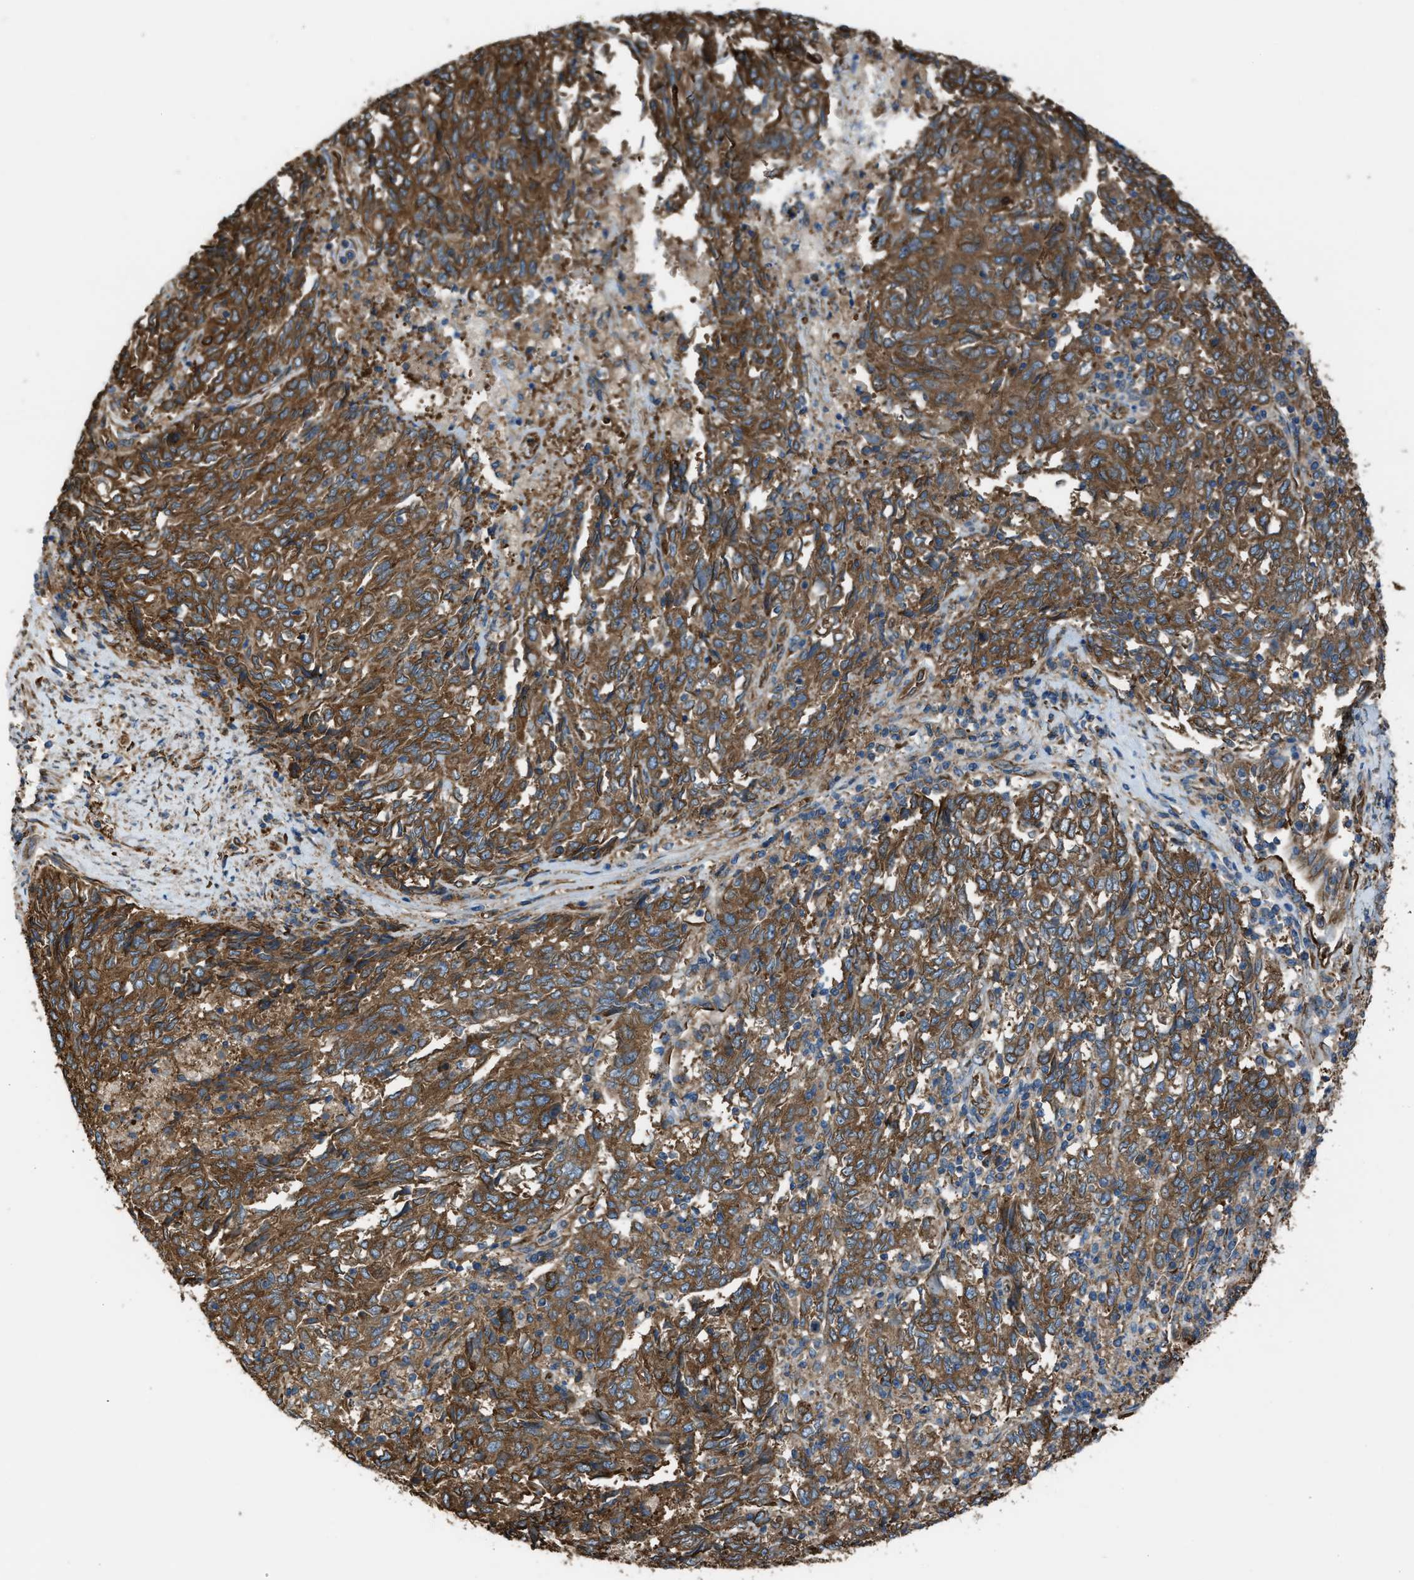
{"staining": {"intensity": "strong", "quantity": ">75%", "location": "cytoplasmic/membranous"}, "tissue": "endometrial cancer", "cell_type": "Tumor cells", "image_type": "cancer", "snomed": [{"axis": "morphology", "description": "Adenocarcinoma, NOS"}, {"axis": "topography", "description": "Endometrium"}], "caption": "A histopathology image of endometrial cancer stained for a protein demonstrates strong cytoplasmic/membranous brown staining in tumor cells.", "gene": "TRPC1", "patient": {"sex": "female", "age": 80}}